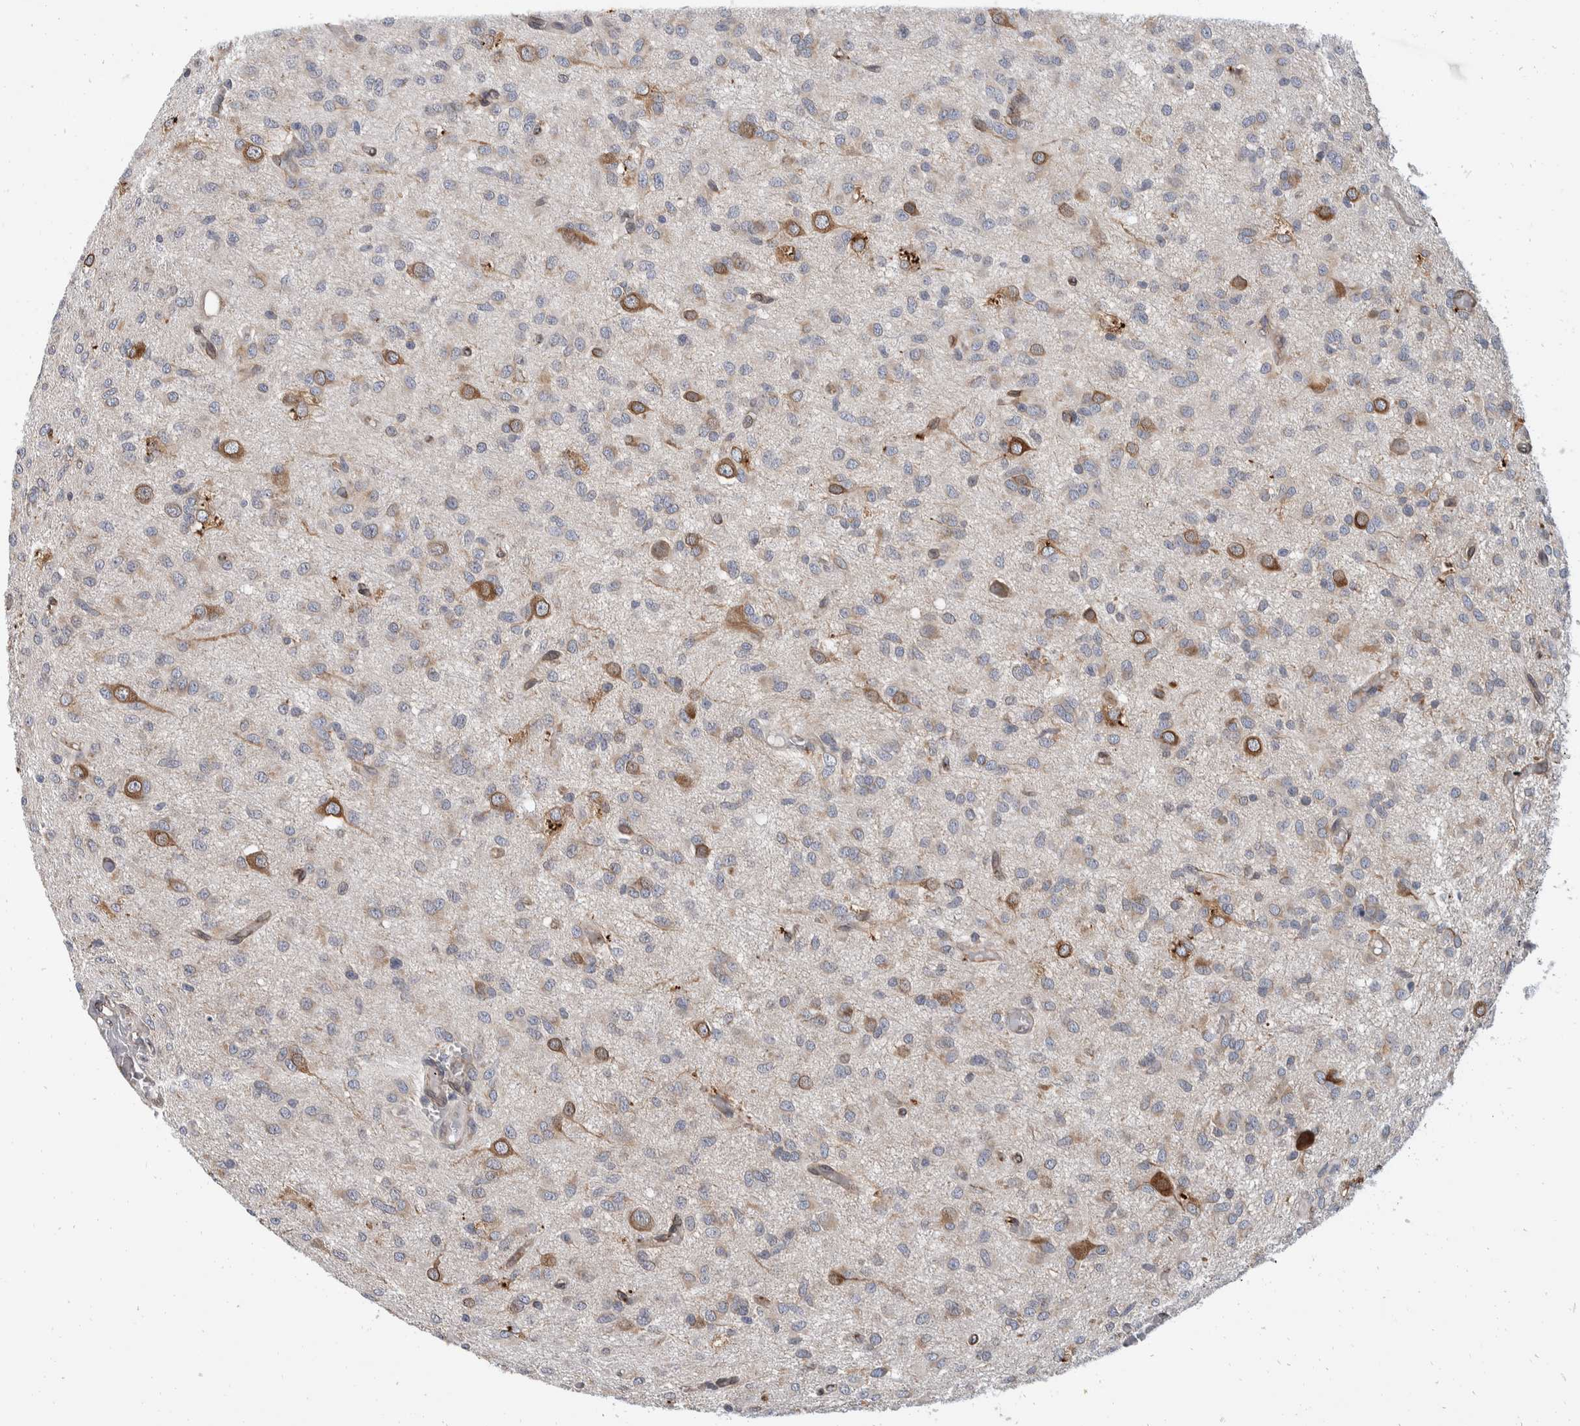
{"staining": {"intensity": "weak", "quantity": "<25%", "location": "cytoplasmic/membranous"}, "tissue": "glioma", "cell_type": "Tumor cells", "image_type": "cancer", "snomed": [{"axis": "morphology", "description": "Glioma, malignant, High grade"}, {"axis": "topography", "description": "Brain"}], "caption": "This photomicrograph is of malignant glioma (high-grade) stained with immunohistochemistry (IHC) to label a protein in brown with the nuclei are counter-stained blue. There is no expression in tumor cells.", "gene": "TMEM245", "patient": {"sex": "female", "age": 59}}